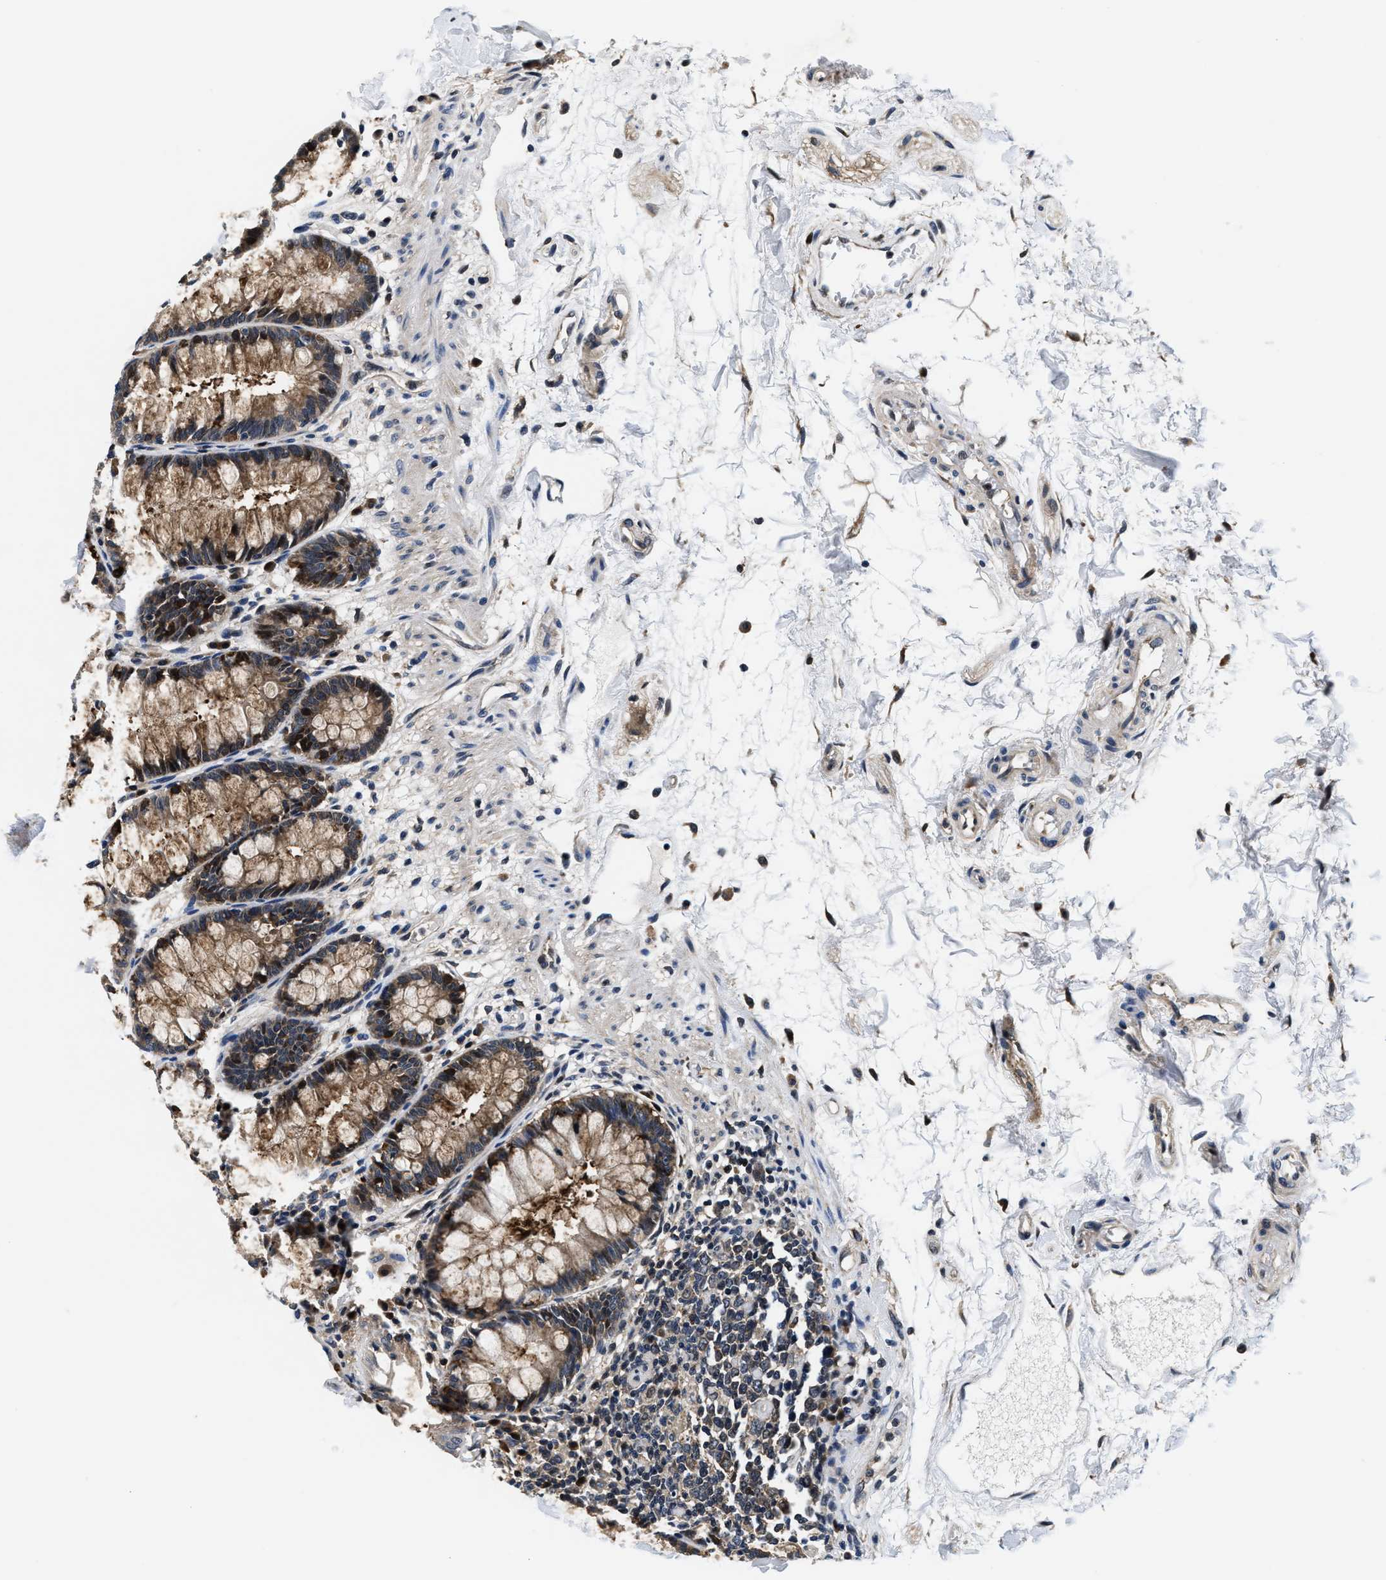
{"staining": {"intensity": "strong", "quantity": ">75%", "location": "cytoplasmic/membranous"}, "tissue": "rectum", "cell_type": "Glandular cells", "image_type": "normal", "snomed": [{"axis": "morphology", "description": "Normal tissue, NOS"}, {"axis": "topography", "description": "Rectum"}], "caption": "DAB immunohistochemical staining of unremarkable human rectum shows strong cytoplasmic/membranous protein staining in about >75% of glandular cells.", "gene": "PHPT1", "patient": {"sex": "male", "age": 64}}